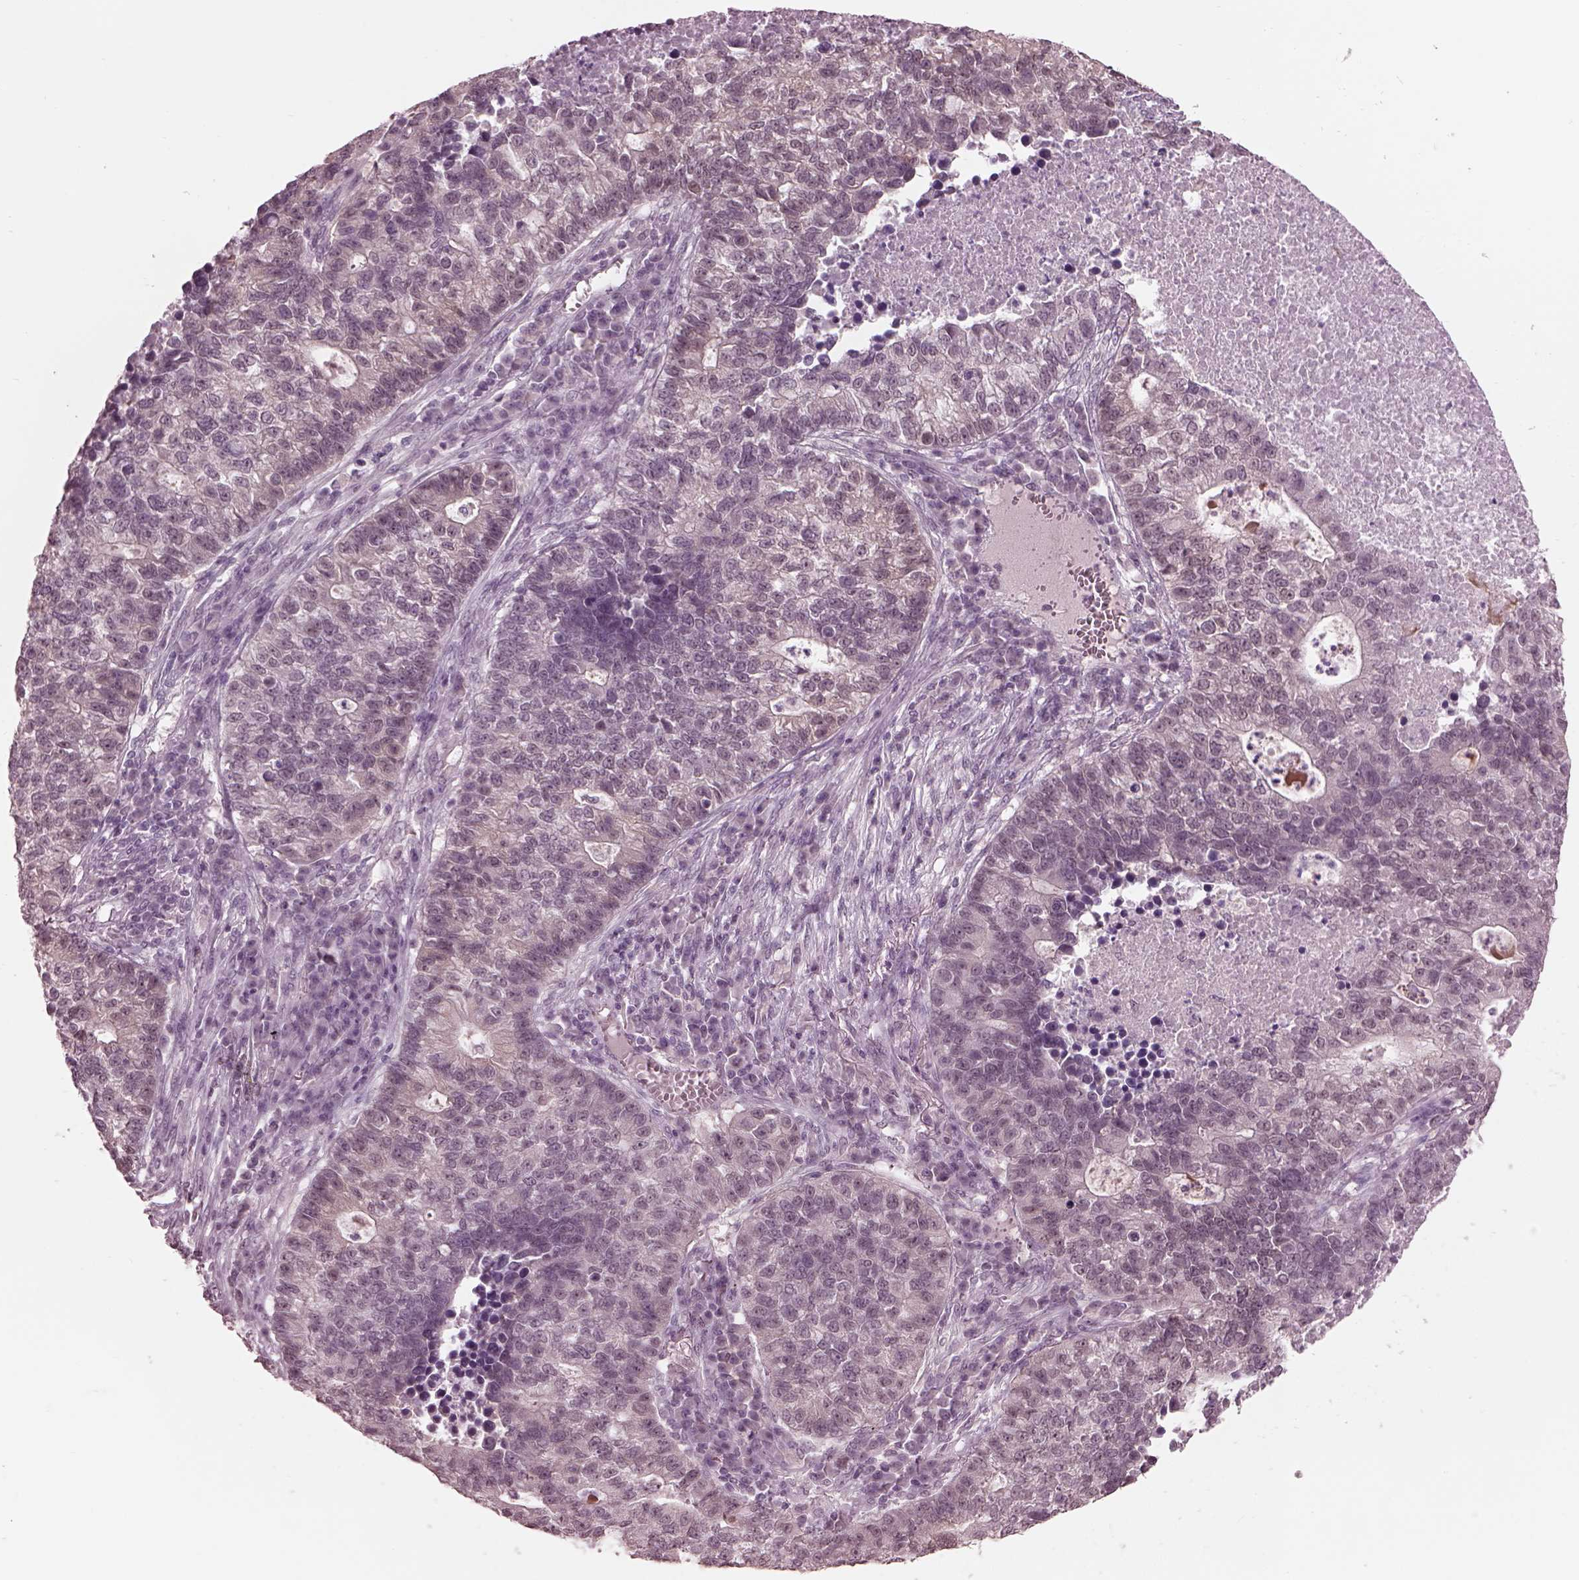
{"staining": {"intensity": "negative", "quantity": "none", "location": "none"}, "tissue": "lung cancer", "cell_type": "Tumor cells", "image_type": "cancer", "snomed": [{"axis": "morphology", "description": "Adenocarcinoma, NOS"}, {"axis": "topography", "description": "Lung"}], "caption": "This image is of adenocarcinoma (lung) stained with immunohistochemistry to label a protein in brown with the nuclei are counter-stained blue. There is no staining in tumor cells.", "gene": "GARIN4", "patient": {"sex": "male", "age": 57}}